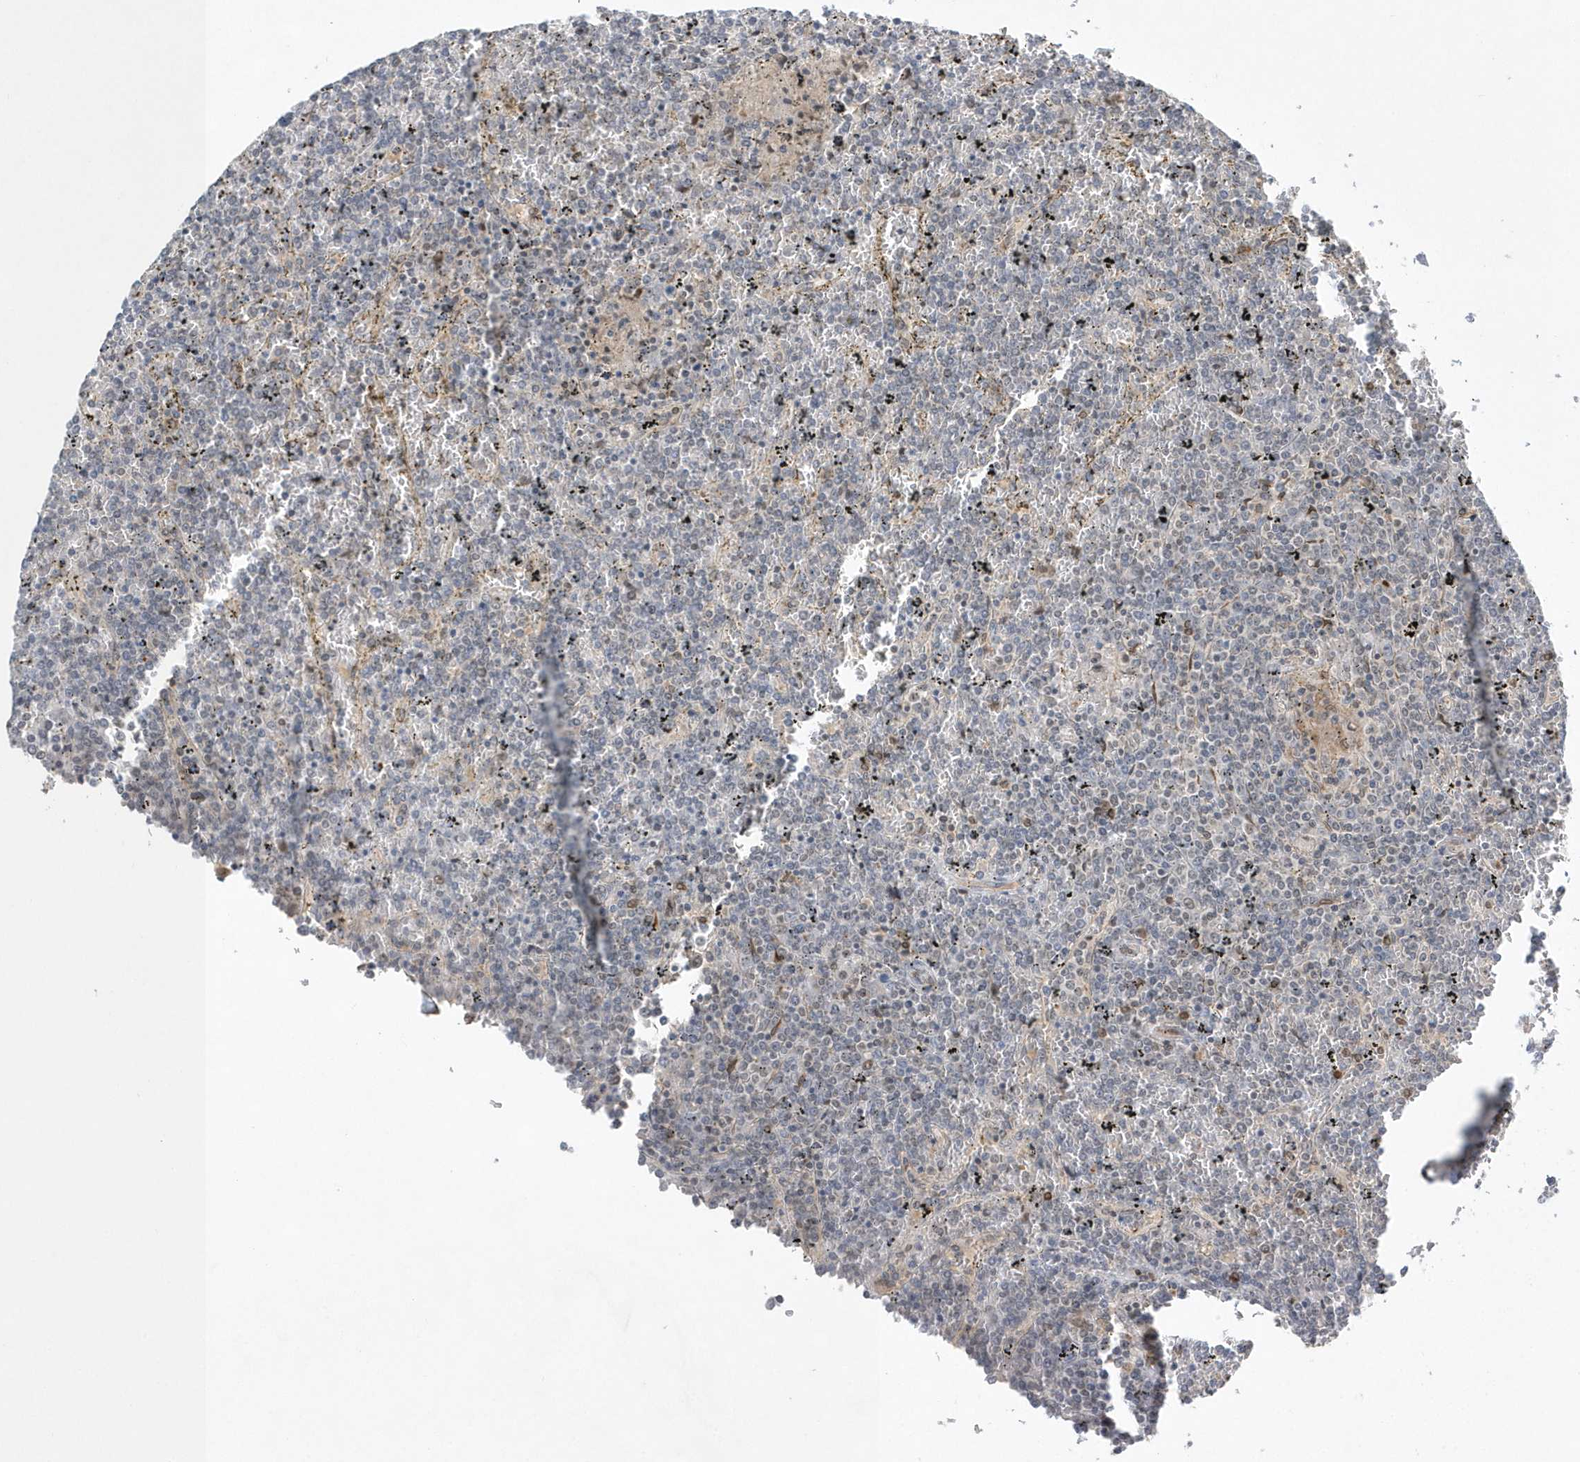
{"staining": {"intensity": "negative", "quantity": "none", "location": "none"}, "tissue": "lymphoma", "cell_type": "Tumor cells", "image_type": "cancer", "snomed": [{"axis": "morphology", "description": "Malignant lymphoma, non-Hodgkin's type, Low grade"}, {"axis": "topography", "description": "Spleen"}], "caption": "High power microscopy image of an immunohistochemistry micrograph of malignant lymphoma, non-Hodgkin's type (low-grade), revealing no significant positivity in tumor cells.", "gene": "TMEM132B", "patient": {"sex": "female", "age": 19}}